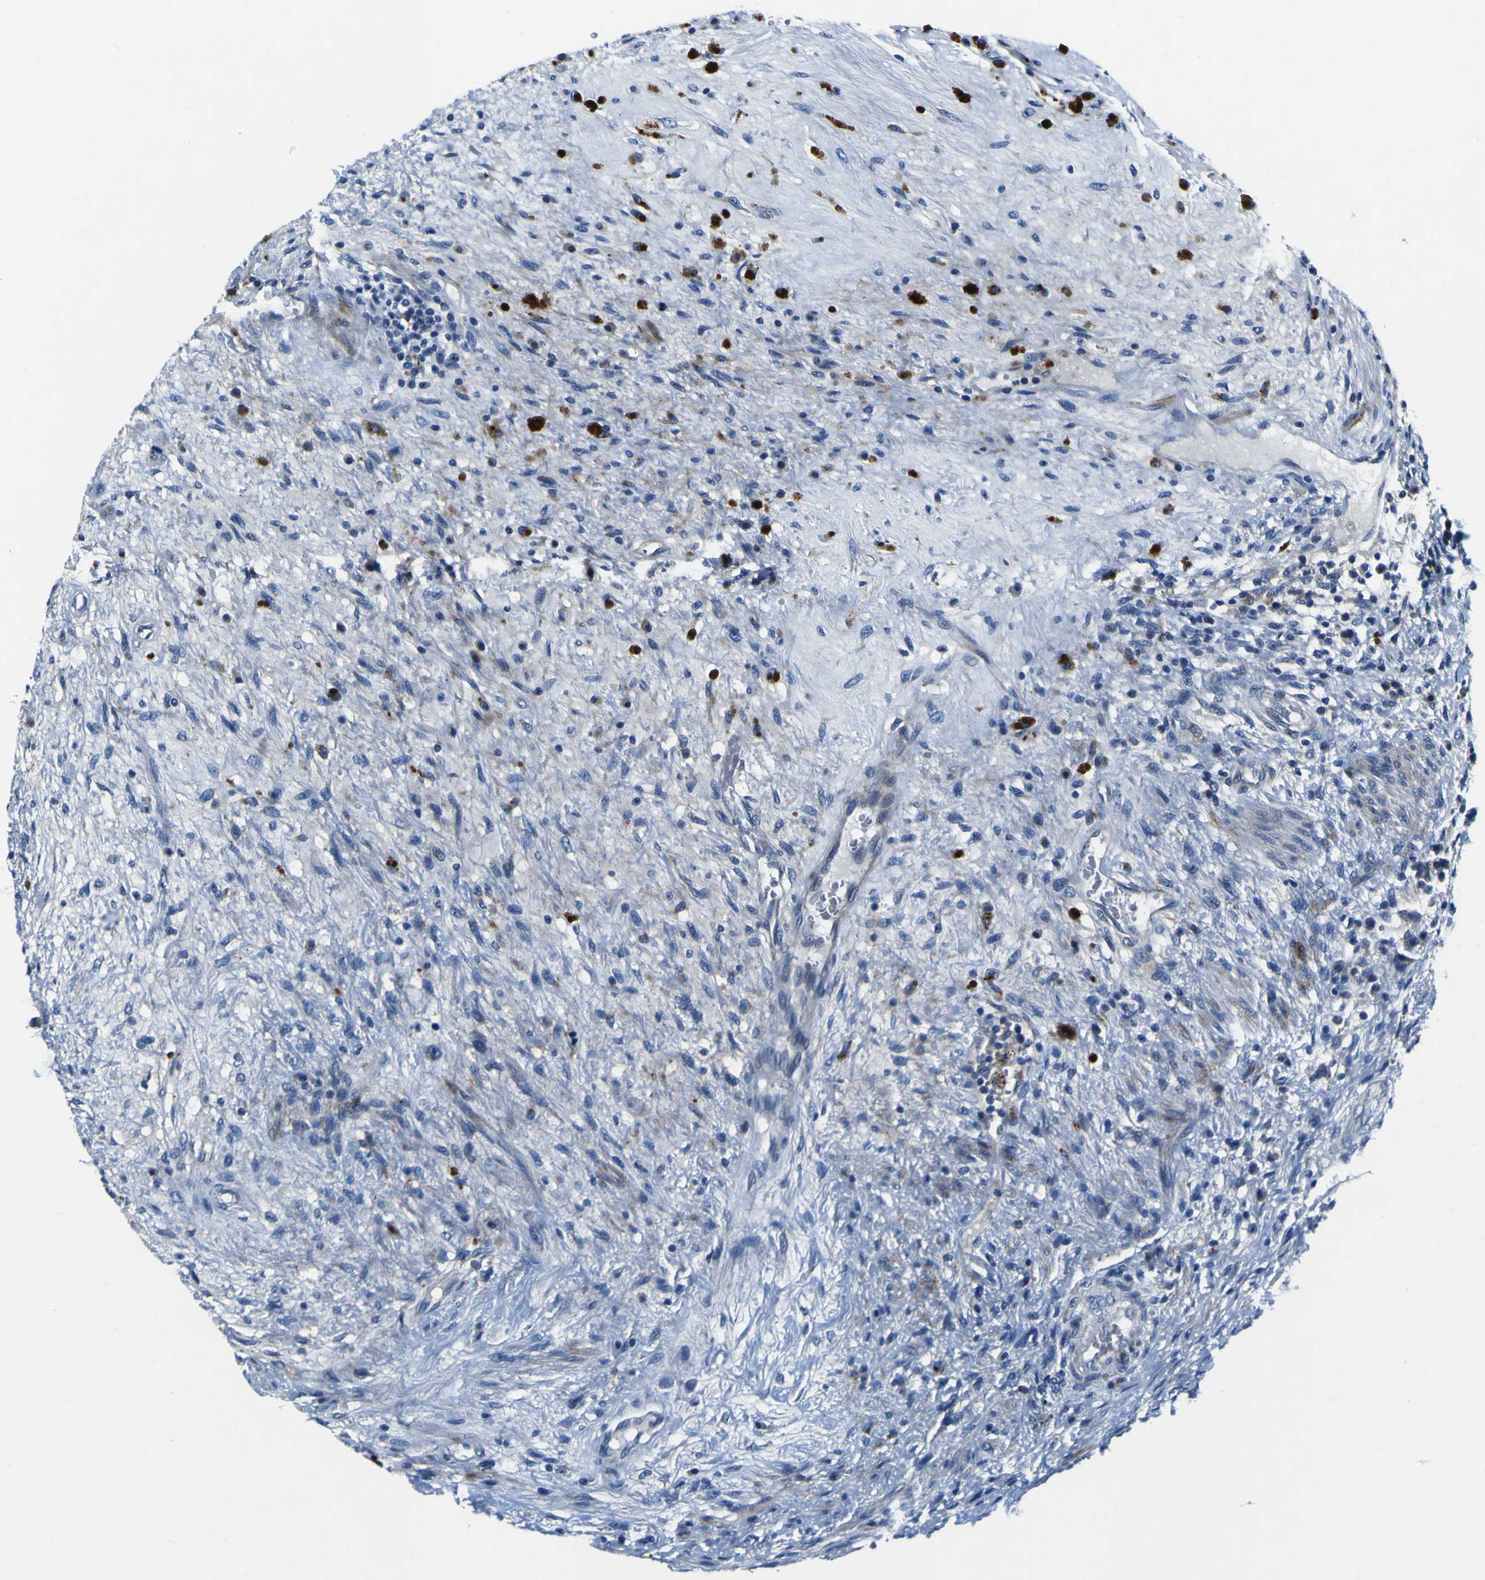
{"staining": {"intensity": "negative", "quantity": "none", "location": "none"}, "tissue": "testis cancer", "cell_type": "Tumor cells", "image_type": "cancer", "snomed": [{"axis": "morphology", "description": "Carcinoma, Embryonal, NOS"}, {"axis": "topography", "description": "Testis"}], "caption": "An immunohistochemistry (IHC) micrograph of embryonal carcinoma (testis) is shown. There is no staining in tumor cells of embryonal carcinoma (testis).", "gene": "AGAP3", "patient": {"sex": "male", "age": 26}}